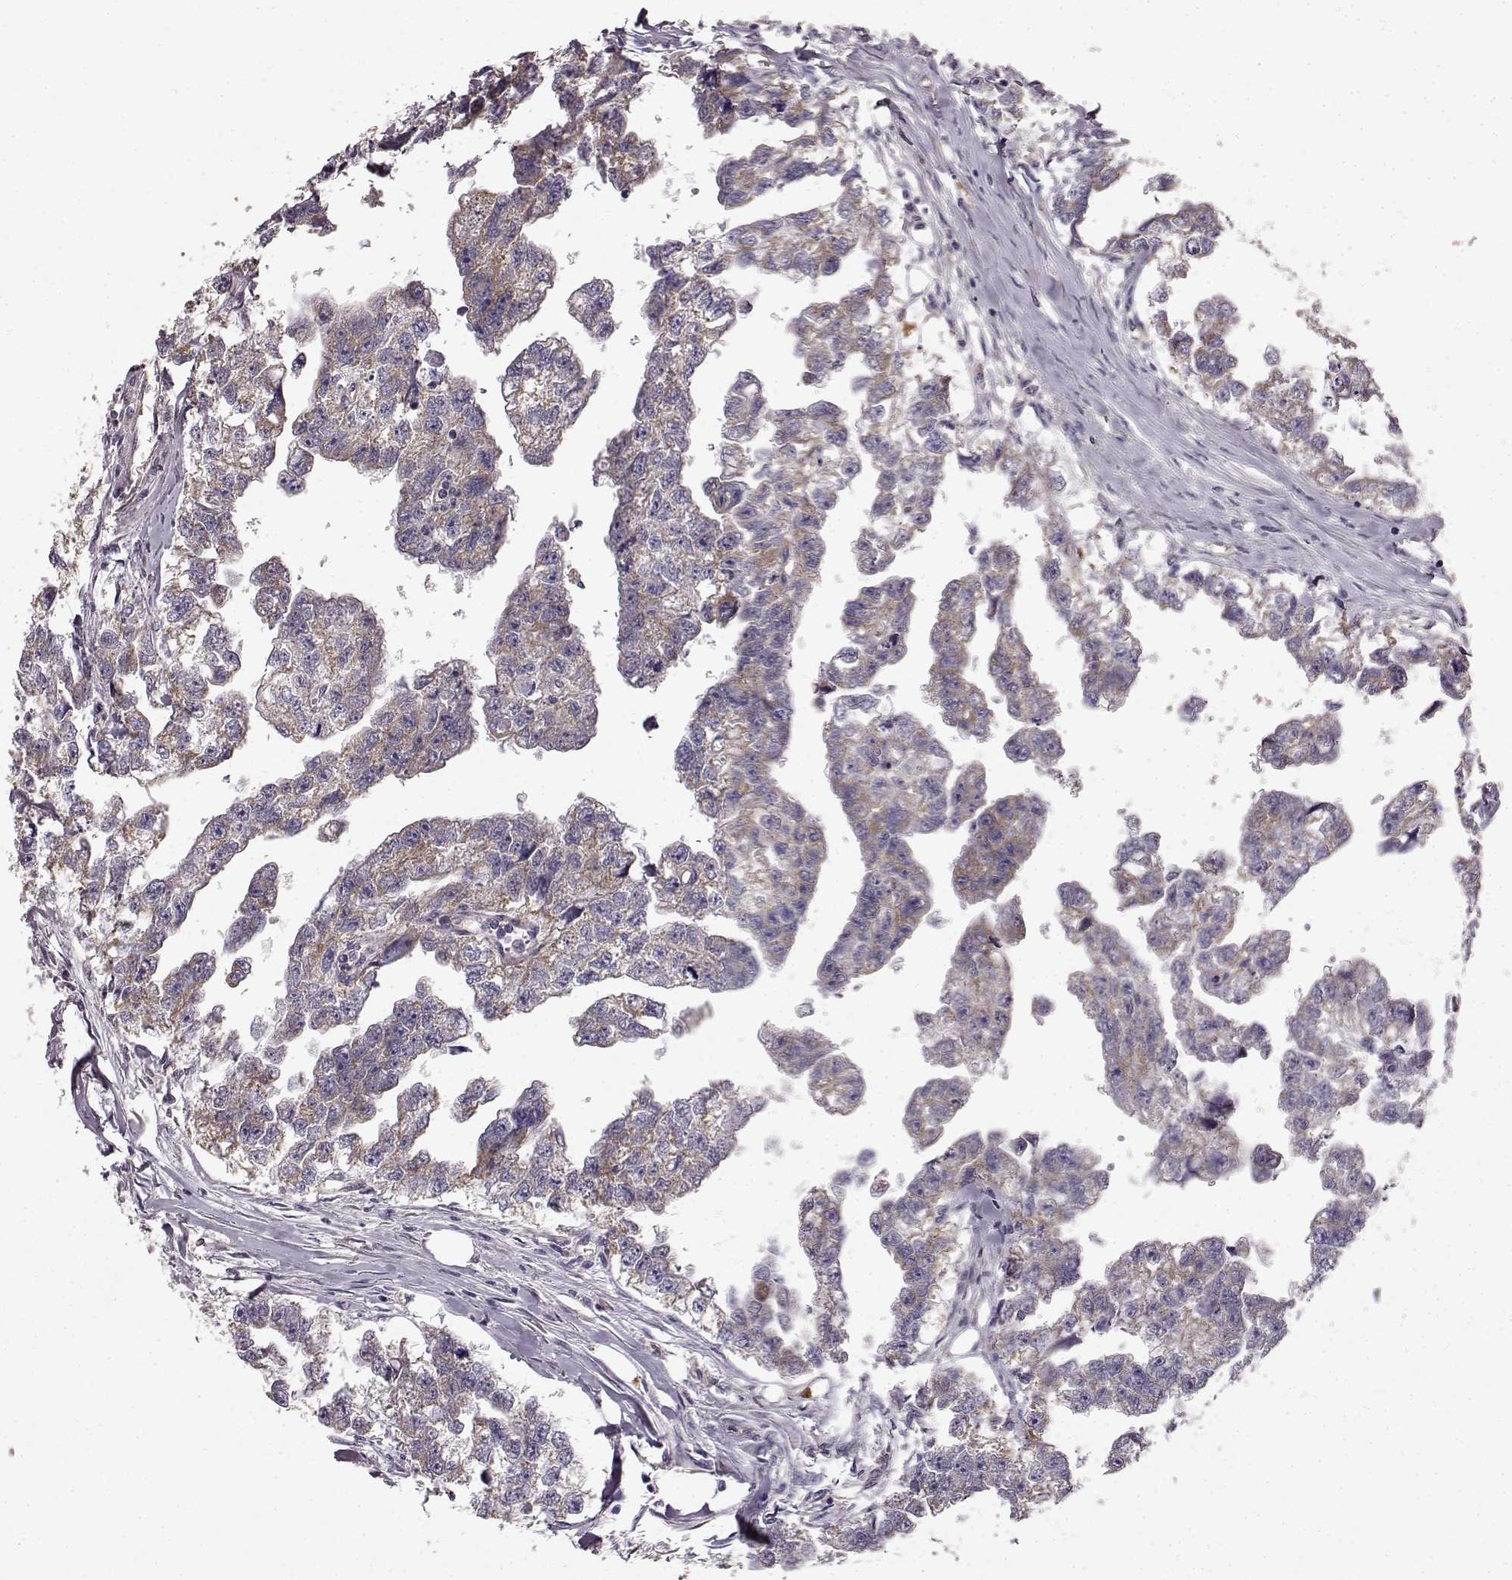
{"staining": {"intensity": "weak", "quantity": ">75%", "location": "cytoplasmic/membranous"}, "tissue": "testis cancer", "cell_type": "Tumor cells", "image_type": "cancer", "snomed": [{"axis": "morphology", "description": "Carcinoma, Embryonal, NOS"}, {"axis": "morphology", "description": "Teratoma, malignant, NOS"}, {"axis": "topography", "description": "Testis"}], "caption": "Testis cancer (malignant teratoma) stained with a protein marker shows weak staining in tumor cells.", "gene": "ERBB3", "patient": {"sex": "male", "age": 44}}